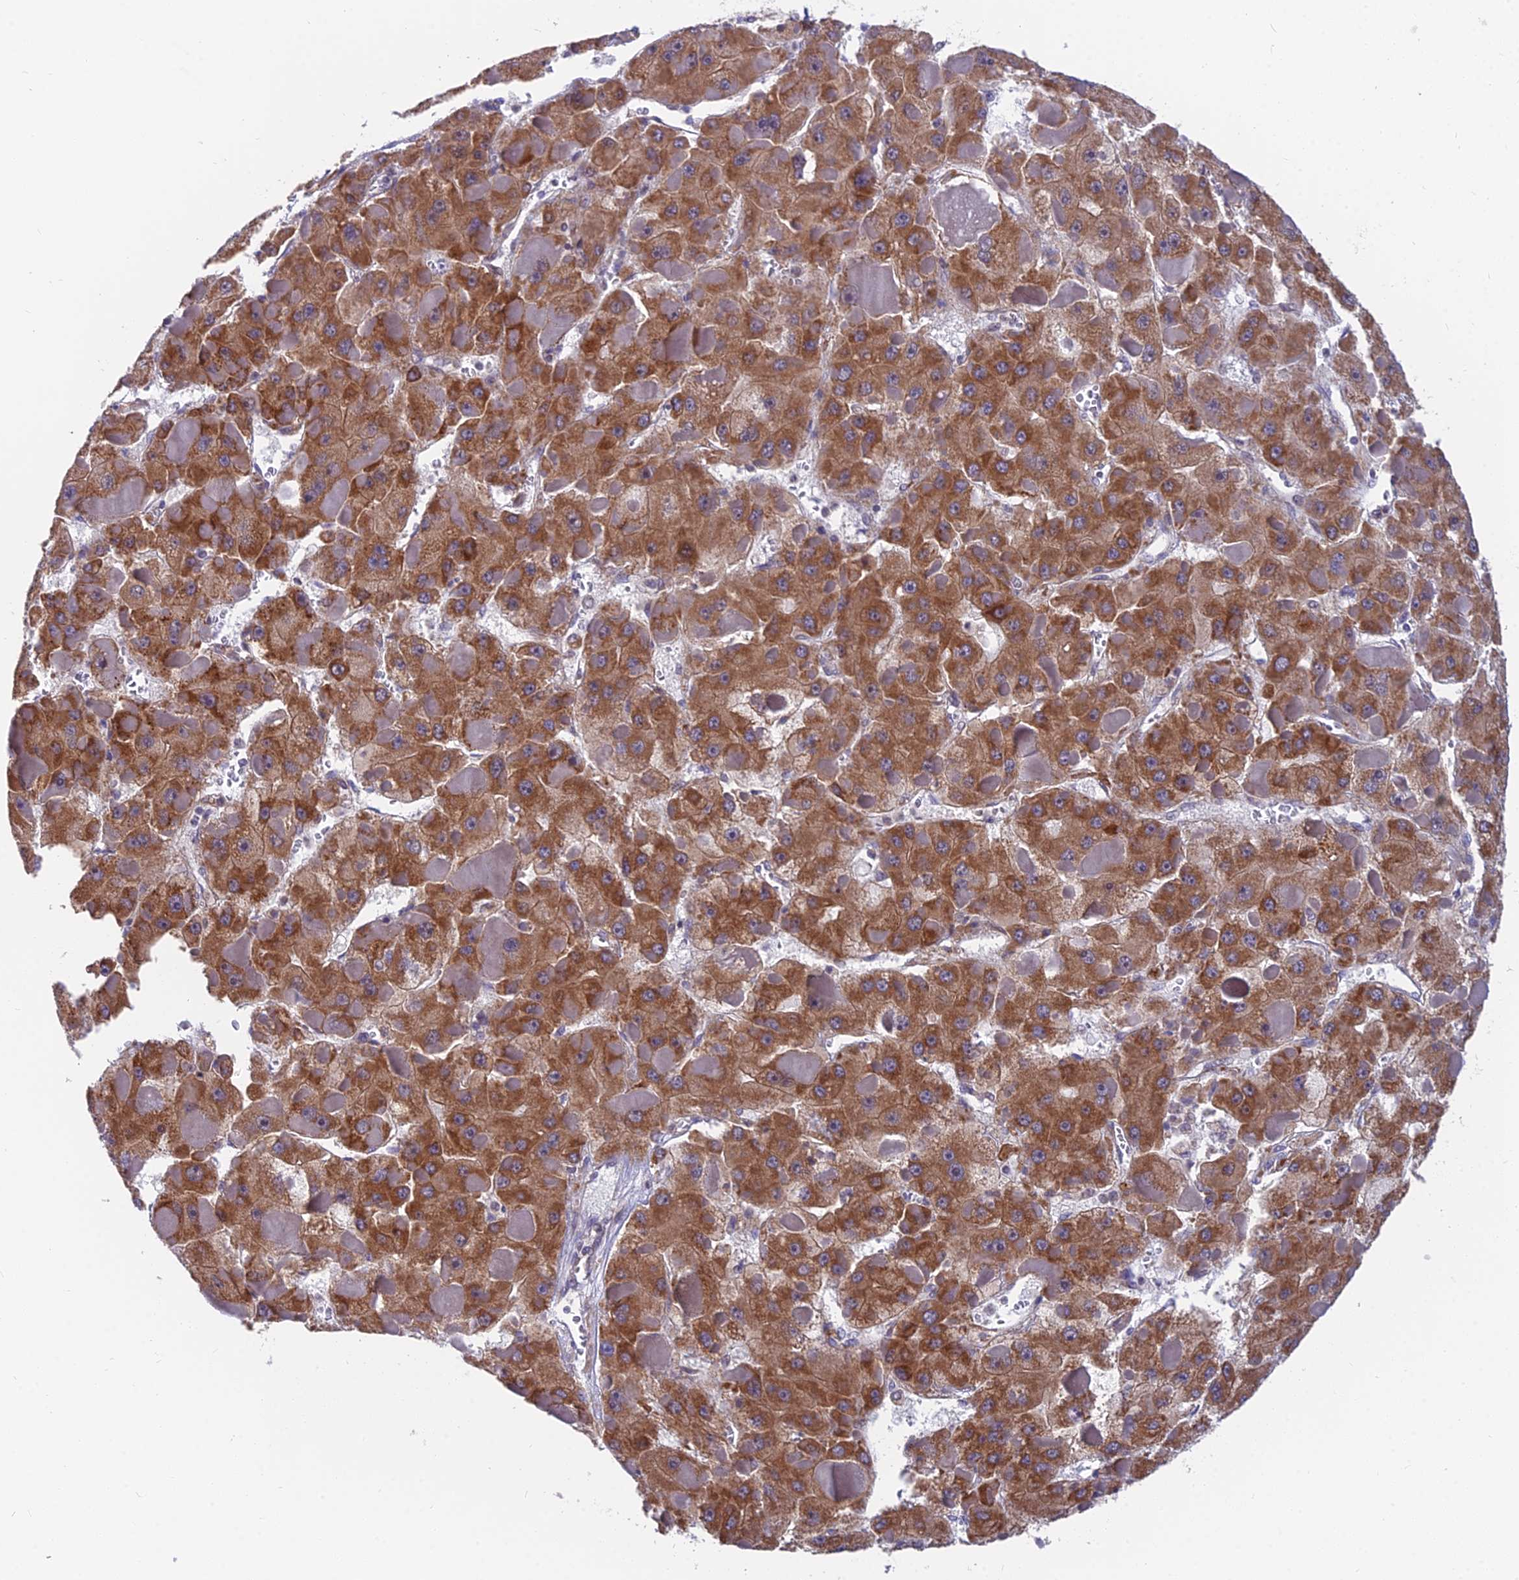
{"staining": {"intensity": "strong", "quantity": ">75%", "location": "cytoplasmic/membranous"}, "tissue": "liver cancer", "cell_type": "Tumor cells", "image_type": "cancer", "snomed": [{"axis": "morphology", "description": "Carcinoma, Hepatocellular, NOS"}, {"axis": "topography", "description": "Liver"}], "caption": "IHC image of neoplastic tissue: human liver hepatocellular carcinoma stained using immunohistochemistry (IHC) exhibits high levels of strong protein expression localized specifically in the cytoplasmic/membranous of tumor cells, appearing as a cytoplasmic/membranous brown color.", "gene": "TBC1D20", "patient": {"sex": "female", "age": 73}}